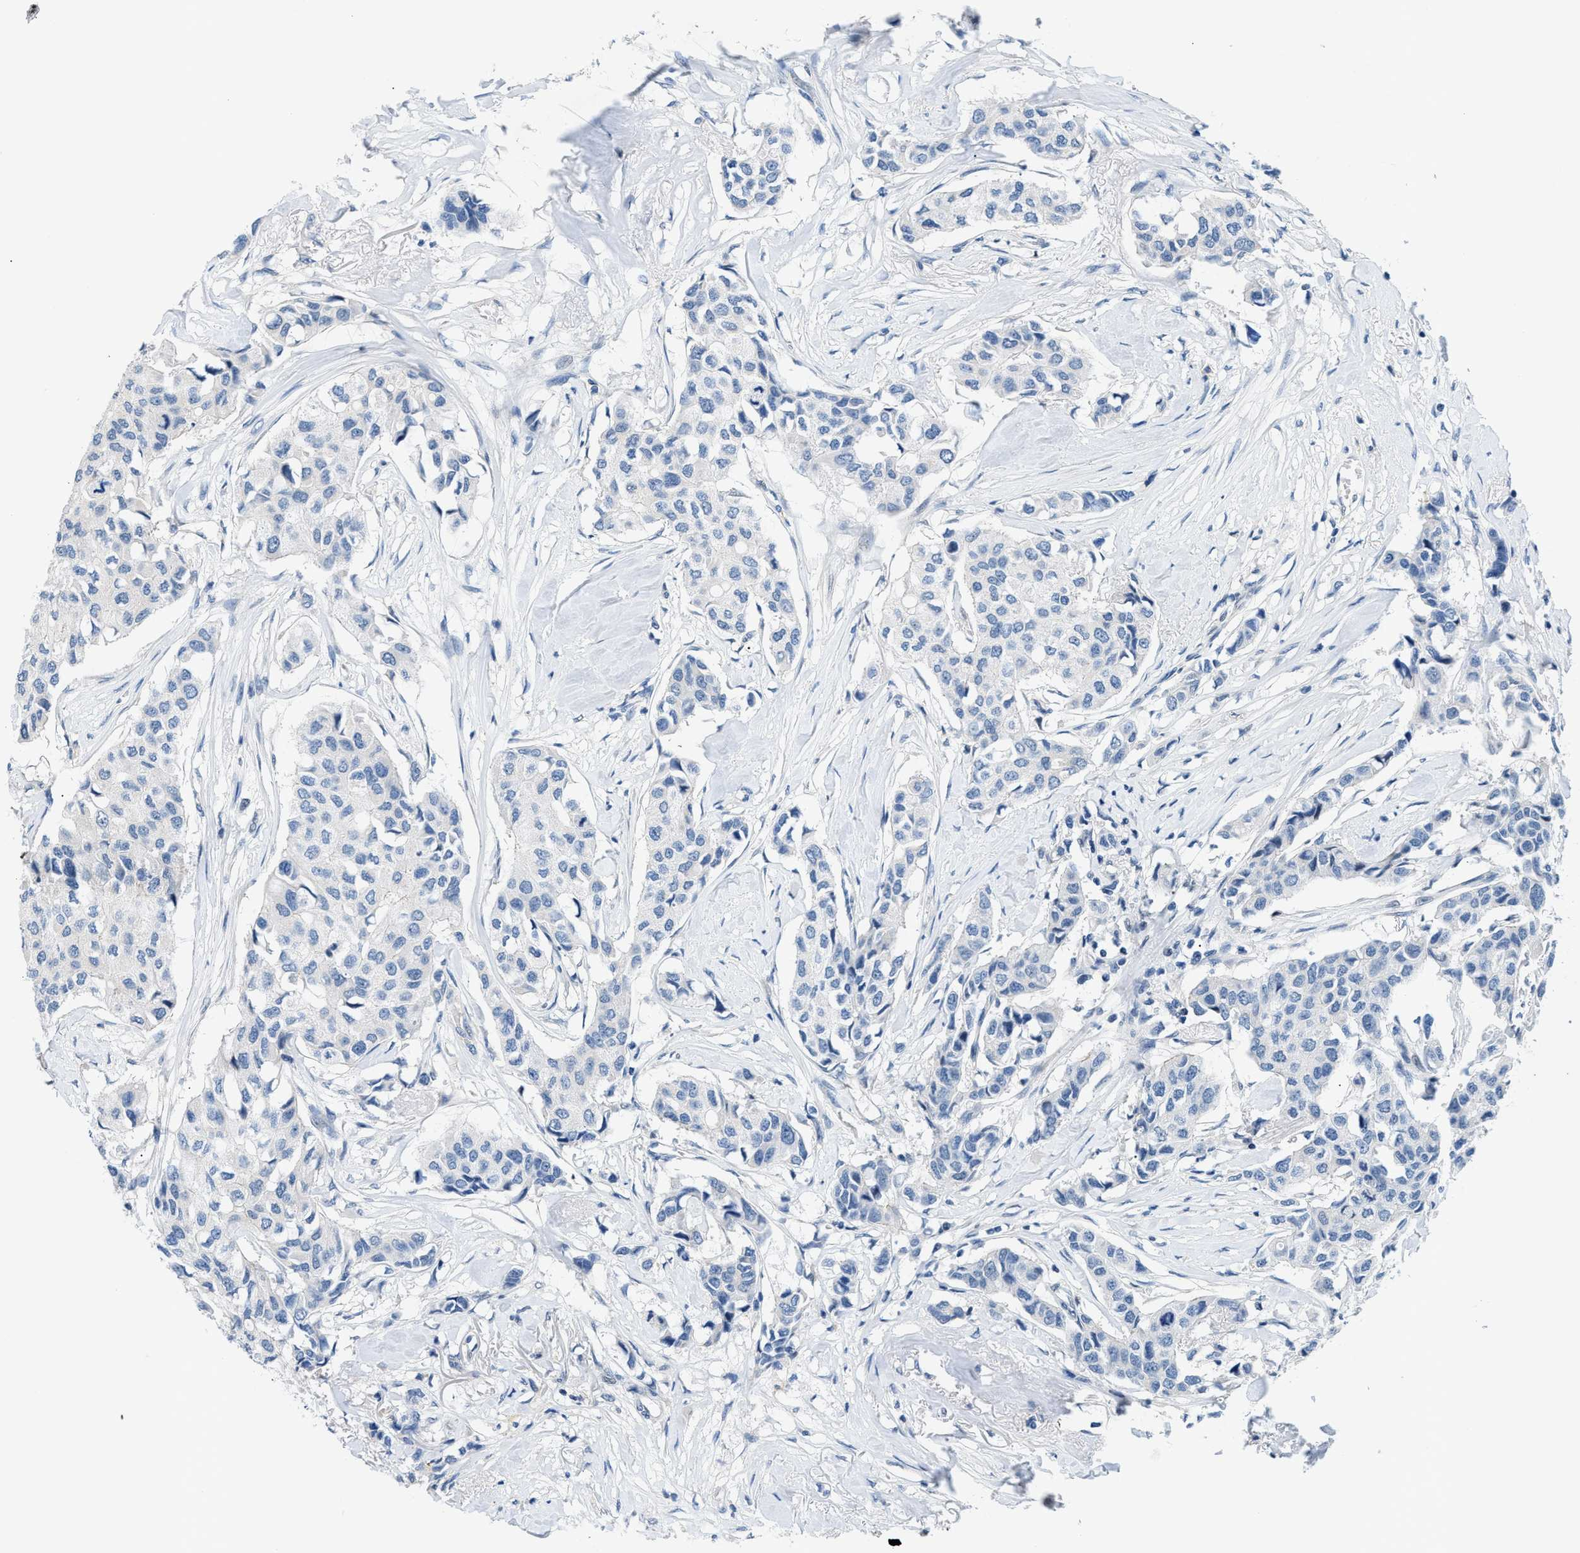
{"staining": {"intensity": "negative", "quantity": "none", "location": "none"}, "tissue": "breast cancer", "cell_type": "Tumor cells", "image_type": "cancer", "snomed": [{"axis": "morphology", "description": "Duct carcinoma"}, {"axis": "topography", "description": "Breast"}], "caption": "Immunohistochemistry photomicrograph of neoplastic tissue: human breast cancer (infiltrating ductal carcinoma) stained with DAB shows no significant protein staining in tumor cells.", "gene": "FDCSP", "patient": {"sex": "female", "age": 80}}